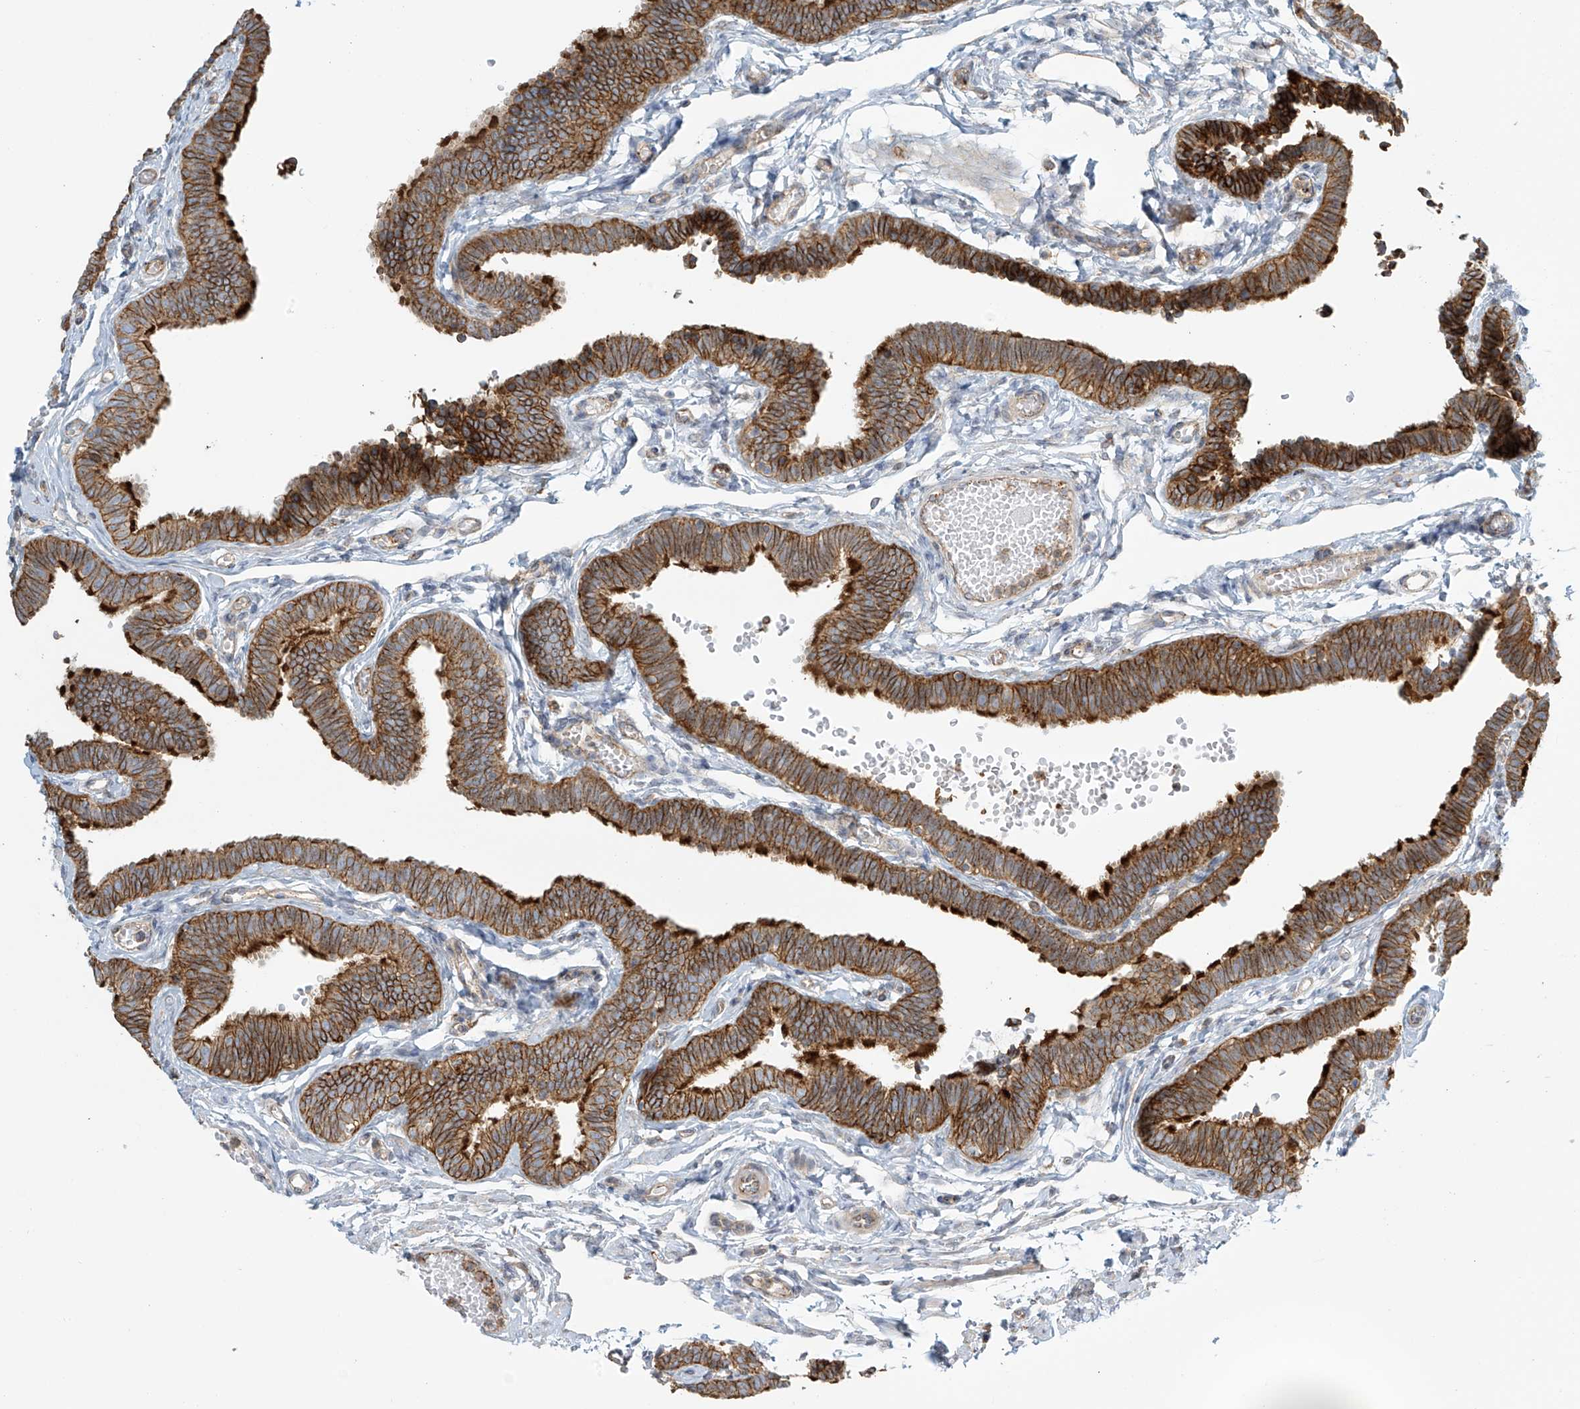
{"staining": {"intensity": "strong", "quantity": ">75%", "location": "cytoplasmic/membranous"}, "tissue": "fallopian tube", "cell_type": "Glandular cells", "image_type": "normal", "snomed": [{"axis": "morphology", "description": "Normal tissue, NOS"}, {"axis": "topography", "description": "Fallopian tube"}, {"axis": "topography", "description": "Ovary"}], "caption": "Normal fallopian tube was stained to show a protein in brown. There is high levels of strong cytoplasmic/membranous positivity in about >75% of glandular cells.", "gene": "LZTS3", "patient": {"sex": "female", "age": 23}}